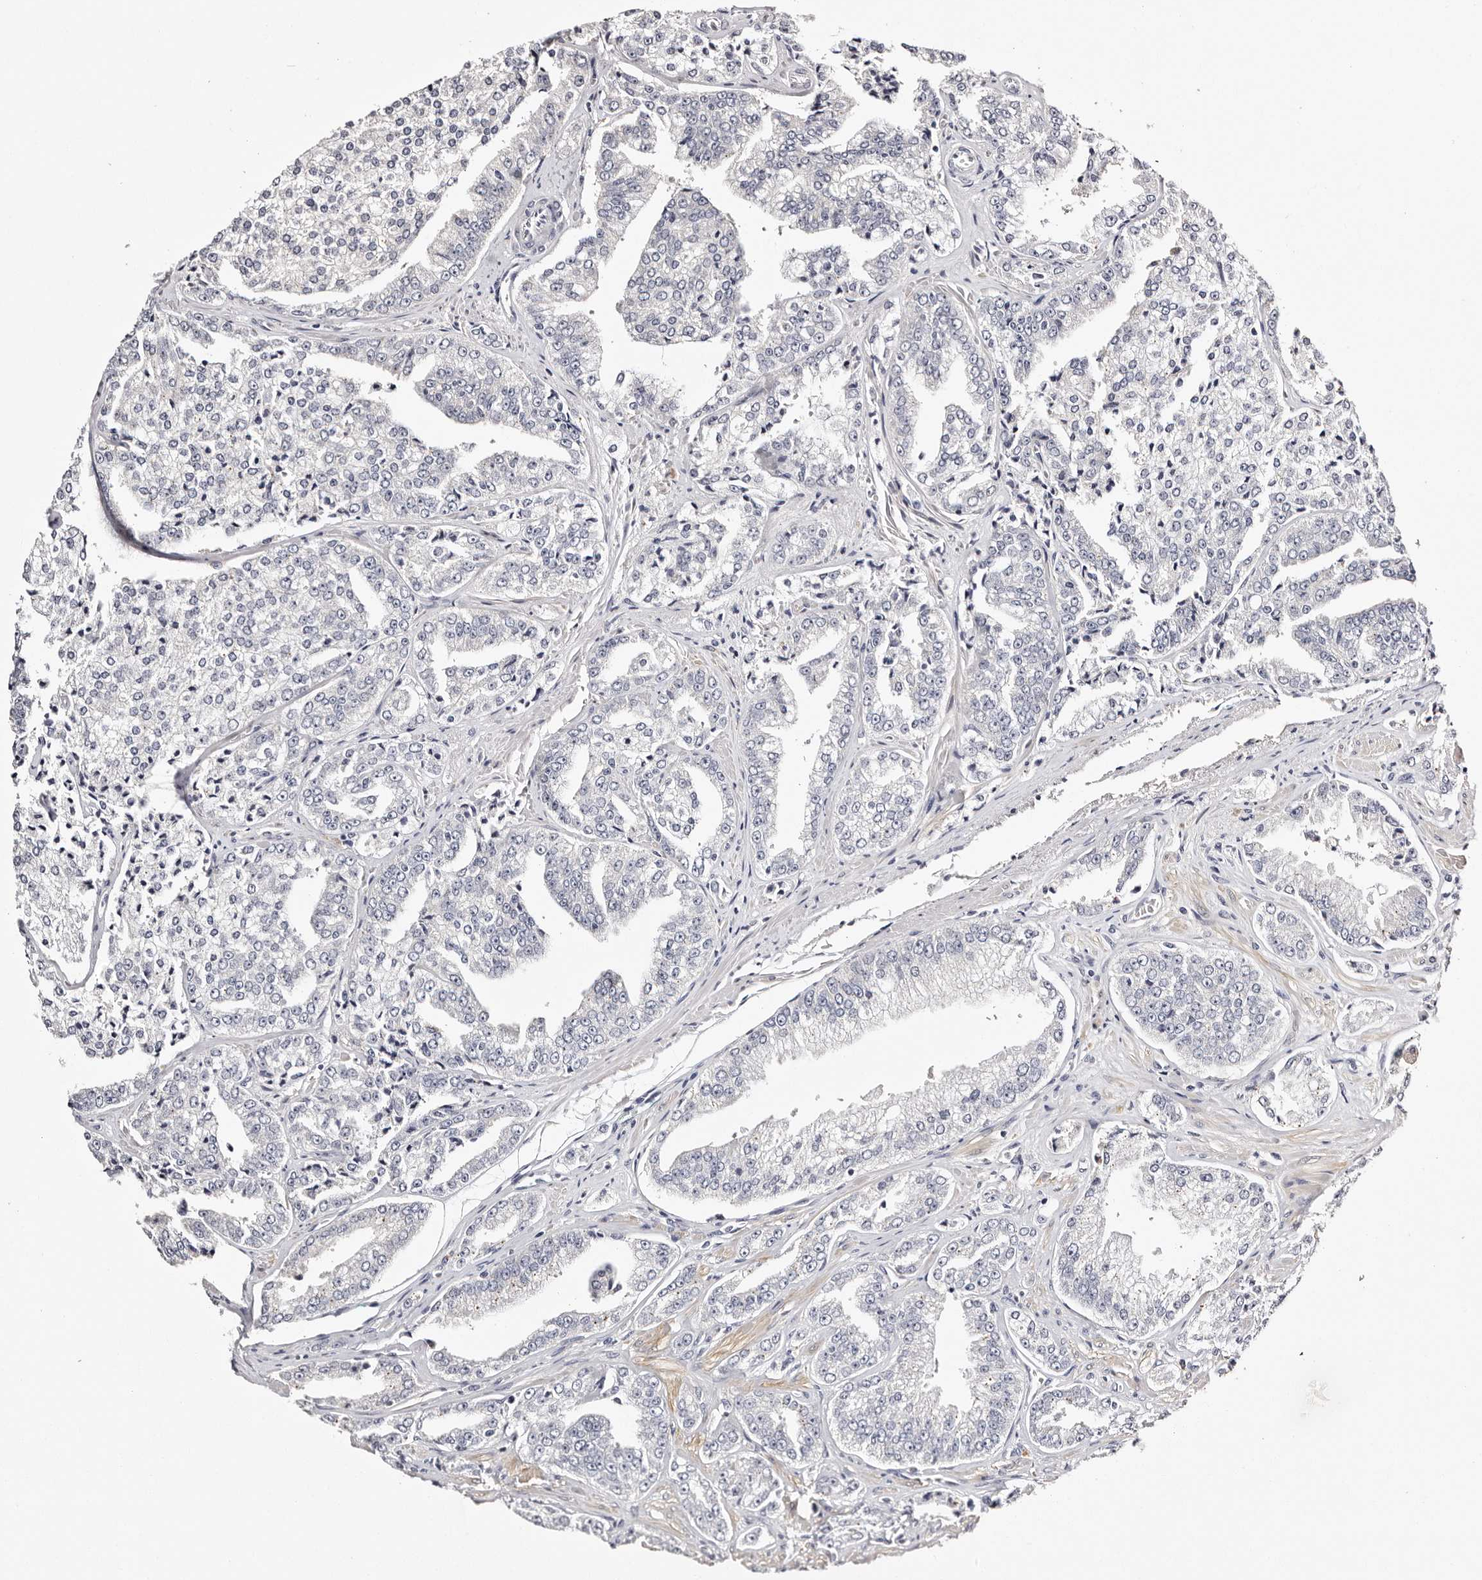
{"staining": {"intensity": "negative", "quantity": "none", "location": "none"}, "tissue": "prostate cancer", "cell_type": "Tumor cells", "image_type": "cancer", "snomed": [{"axis": "morphology", "description": "Adenocarcinoma, High grade"}, {"axis": "topography", "description": "Prostate"}], "caption": "Immunohistochemistry (IHC) image of high-grade adenocarcinoma (prostate) stained for a protein (brown), which demonstrates no expression in tumor cells. (Brightfield microscopy of DAB (3,3'-diaminobenzidine) immunohistochemistry at high magnification).", "gene": "ROM1", "patient": {"sex": "male", "age": 71}}